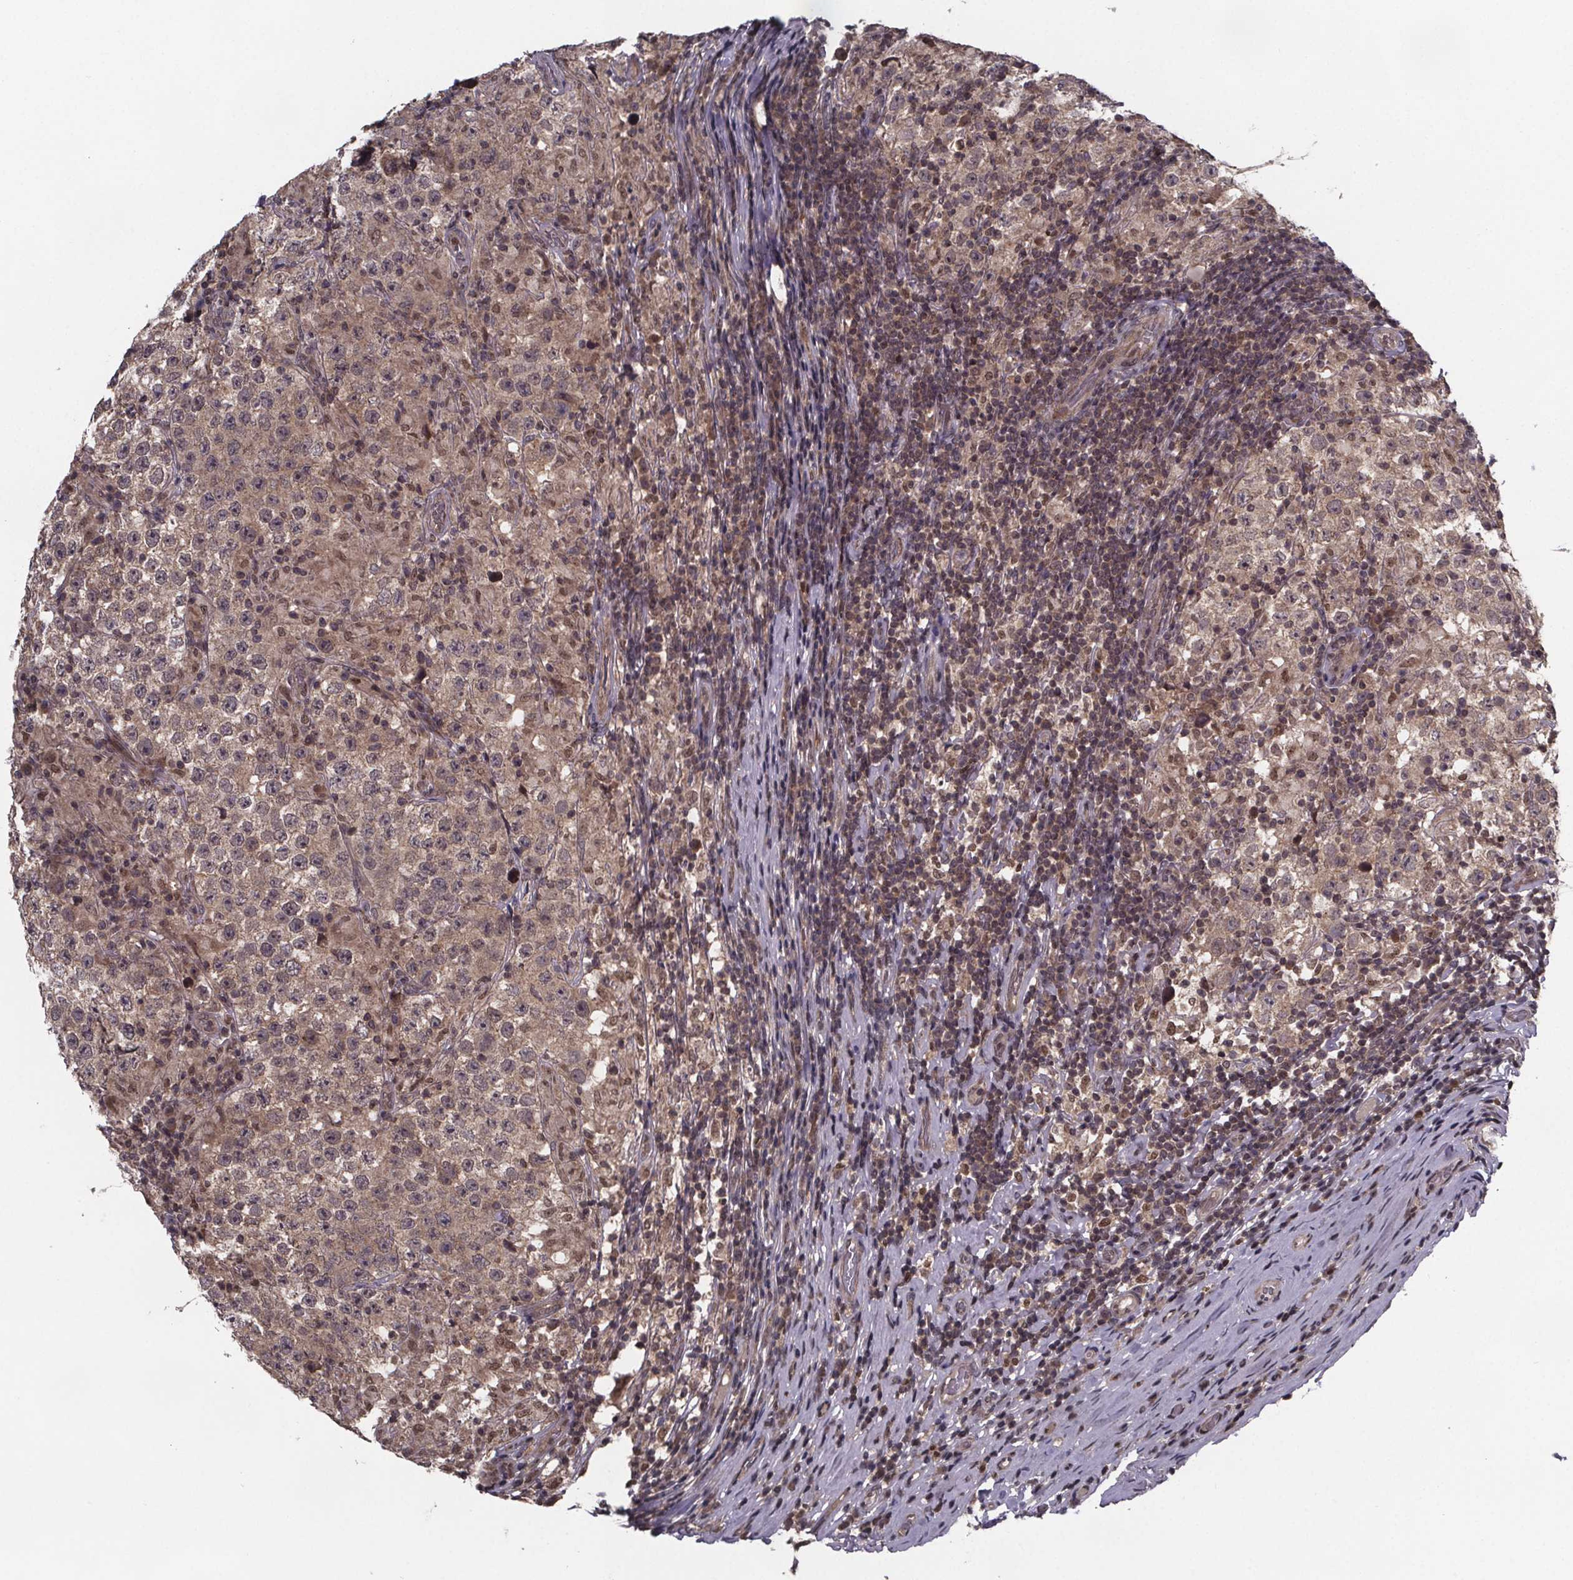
{"staining": {"intensity": "weak", "quantity": "<25%", "location": "cytoplasmic/membranous"}, "tissue": "testis cancer", "cell_type": "Tumor cells", "image_type": "cancer", "snomed": [{"axis": "morphology", "description": "Seminoma, NOS"}, {"axis": "morphology", "description": "Carcinoma, Embryonal, NOS"}, {"axis": "topography", "description": "Testis"}], "caption": "Immunohistochemical staining of human seminoma (testis) exhibits no significant positivity in tumor cells.", "gene": "FN3KRP", "patient": {"sex": "male", "age": 41}}